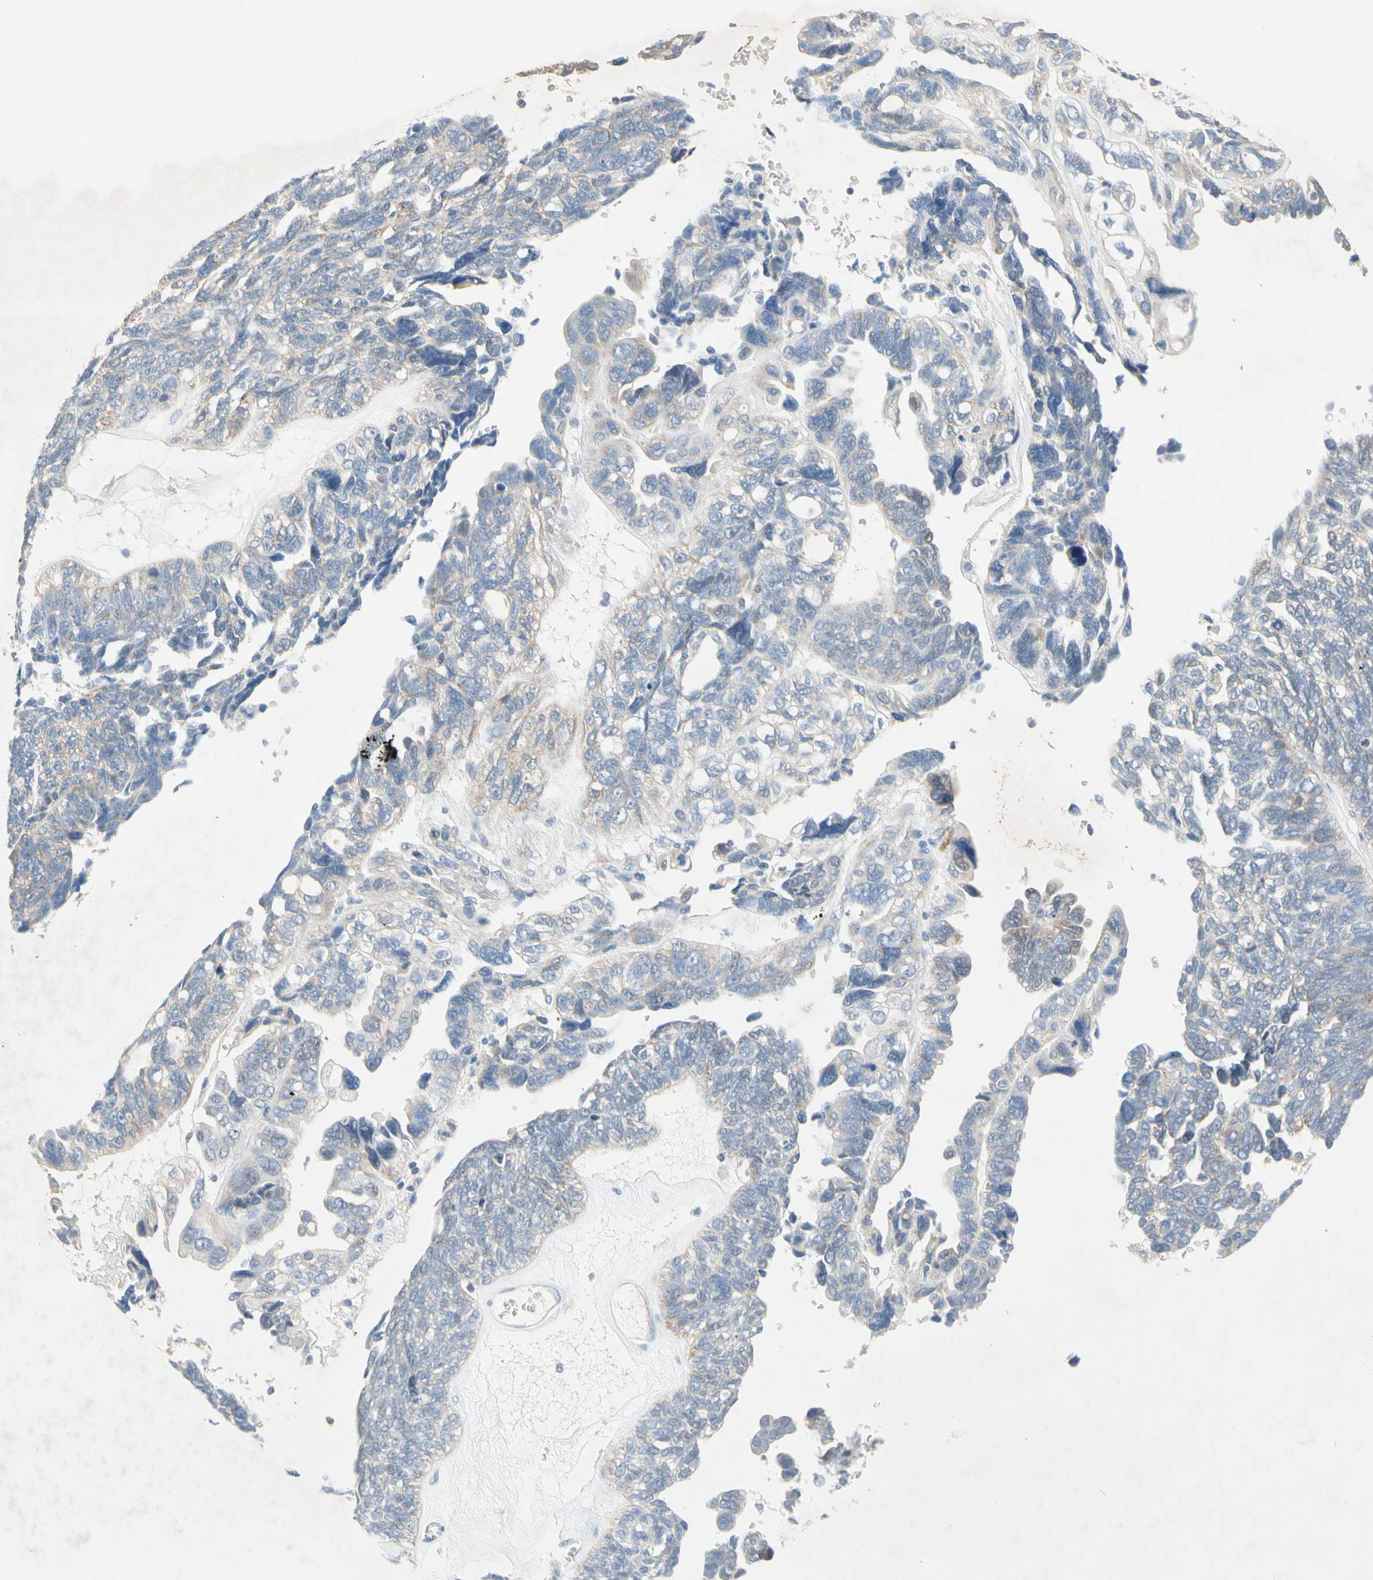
{"staining": {"intensity": "weak", "quantity": "25%-75%", "location": "cytoplasmic/membranous"}, "tissue": "ovarian cancer", "cell_type": "Tumor cells", "image_type": "cancer", "snomed": [{"axis": "morphology", "description": "Cystadenocarcinoma, serous, NOS"}, {"axis": "topography", "description": "Ovary"}], "caption": "Immunohistochemical staining of serous cystadenocarcinoma (ovarian) exhibits weak cytoplasmic/membranous protein expression in about 25%-75% of tumor cells.", "gene": "MFF", "patient": {"sex": "female", "age": 79}}